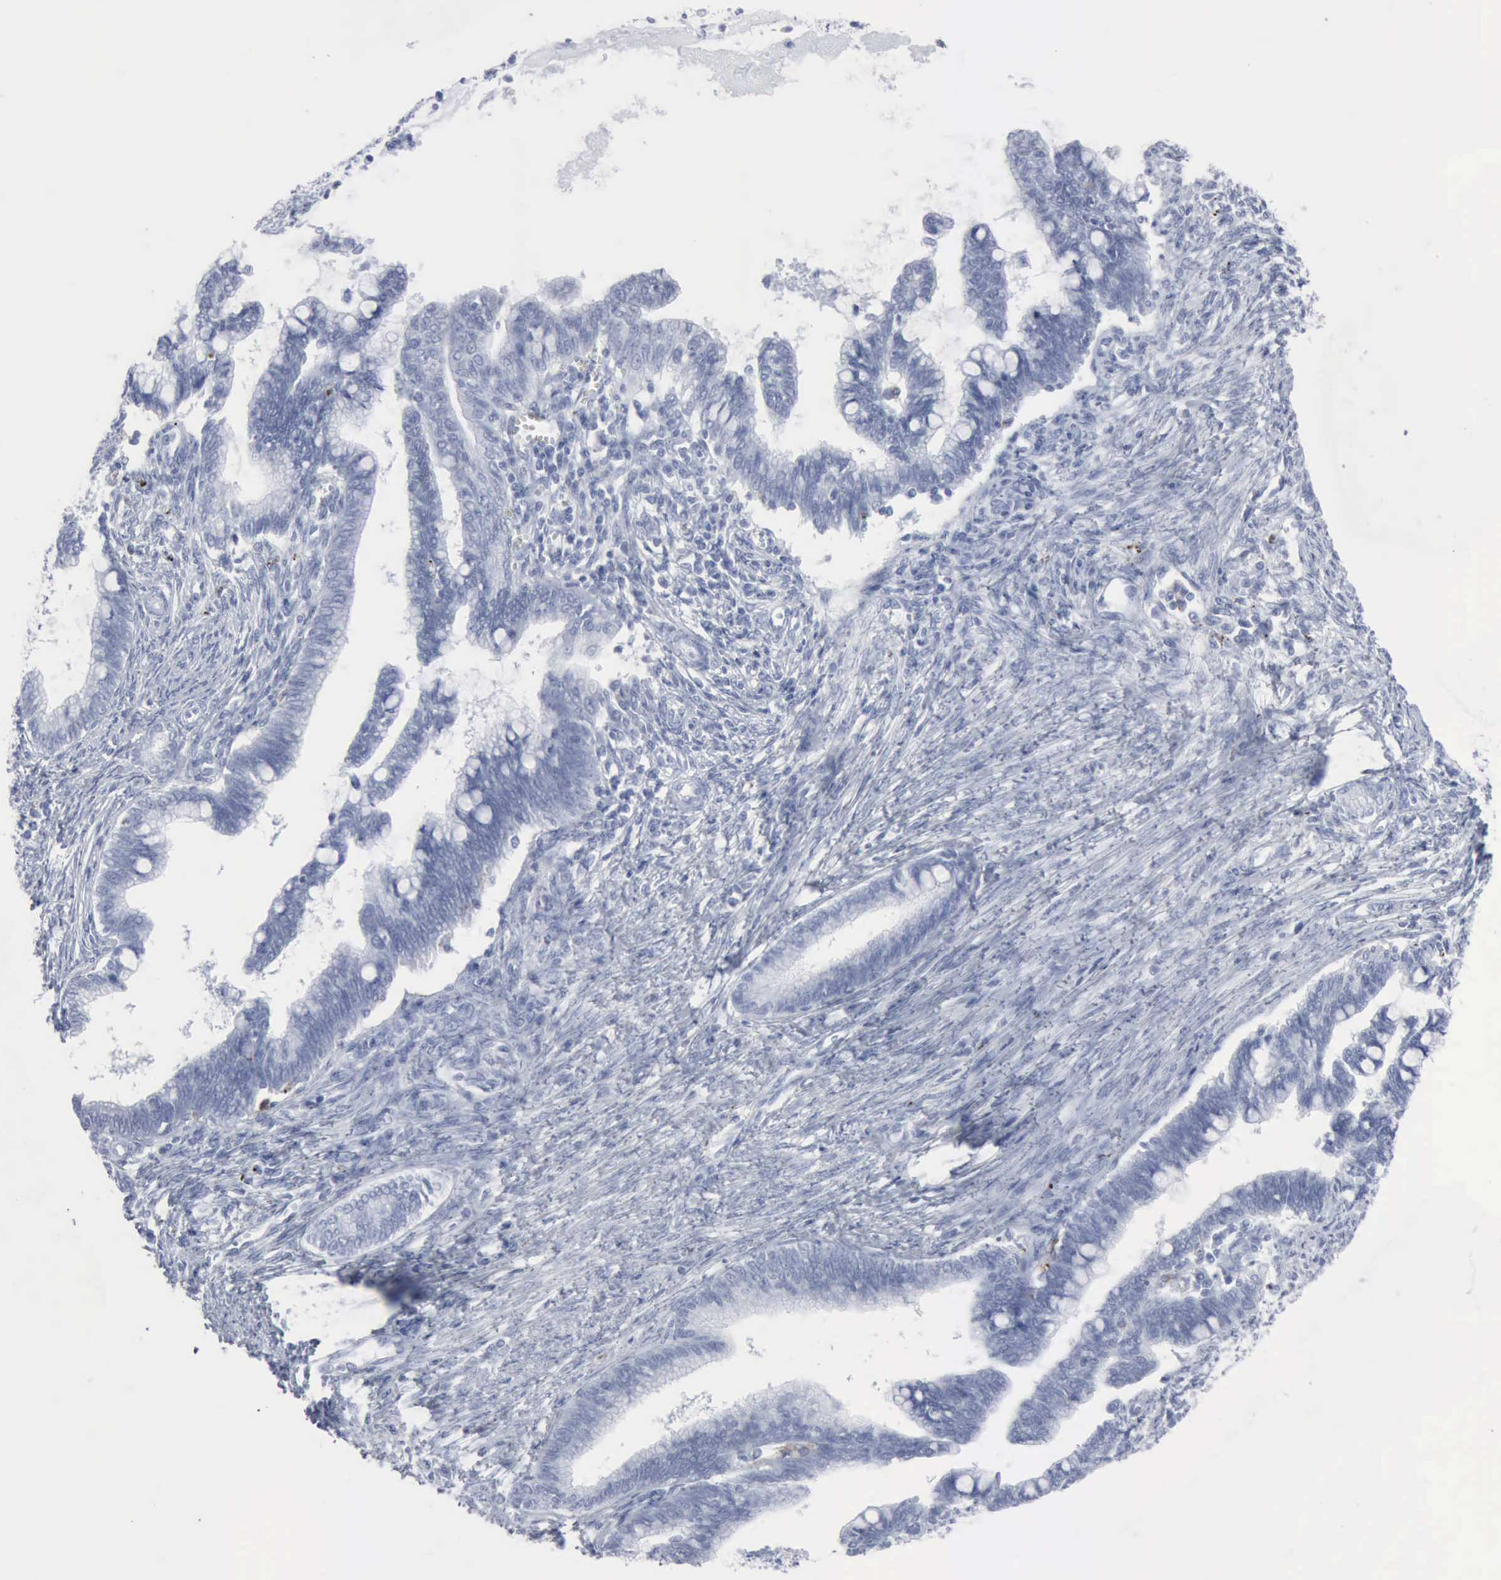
{"staining": {"intensity": "negative", "quantity": "none", "location": "none"}, "tissue": "cervical cancer", "cell_type": "Tumor cells", "image_type": "cancer", "snomed": [{"axis": "morphology", "description": "Adenocarcinoma, NOS"}, {"axis": "topography", "description": "Cervix"}], "caption": "Immunohistochemical staining of human adenocarcinoma (cervical) exhibits no significant positivity in tumor cells.", "gene": "GLA", "patient": {"sex": "female", "age": 36}}